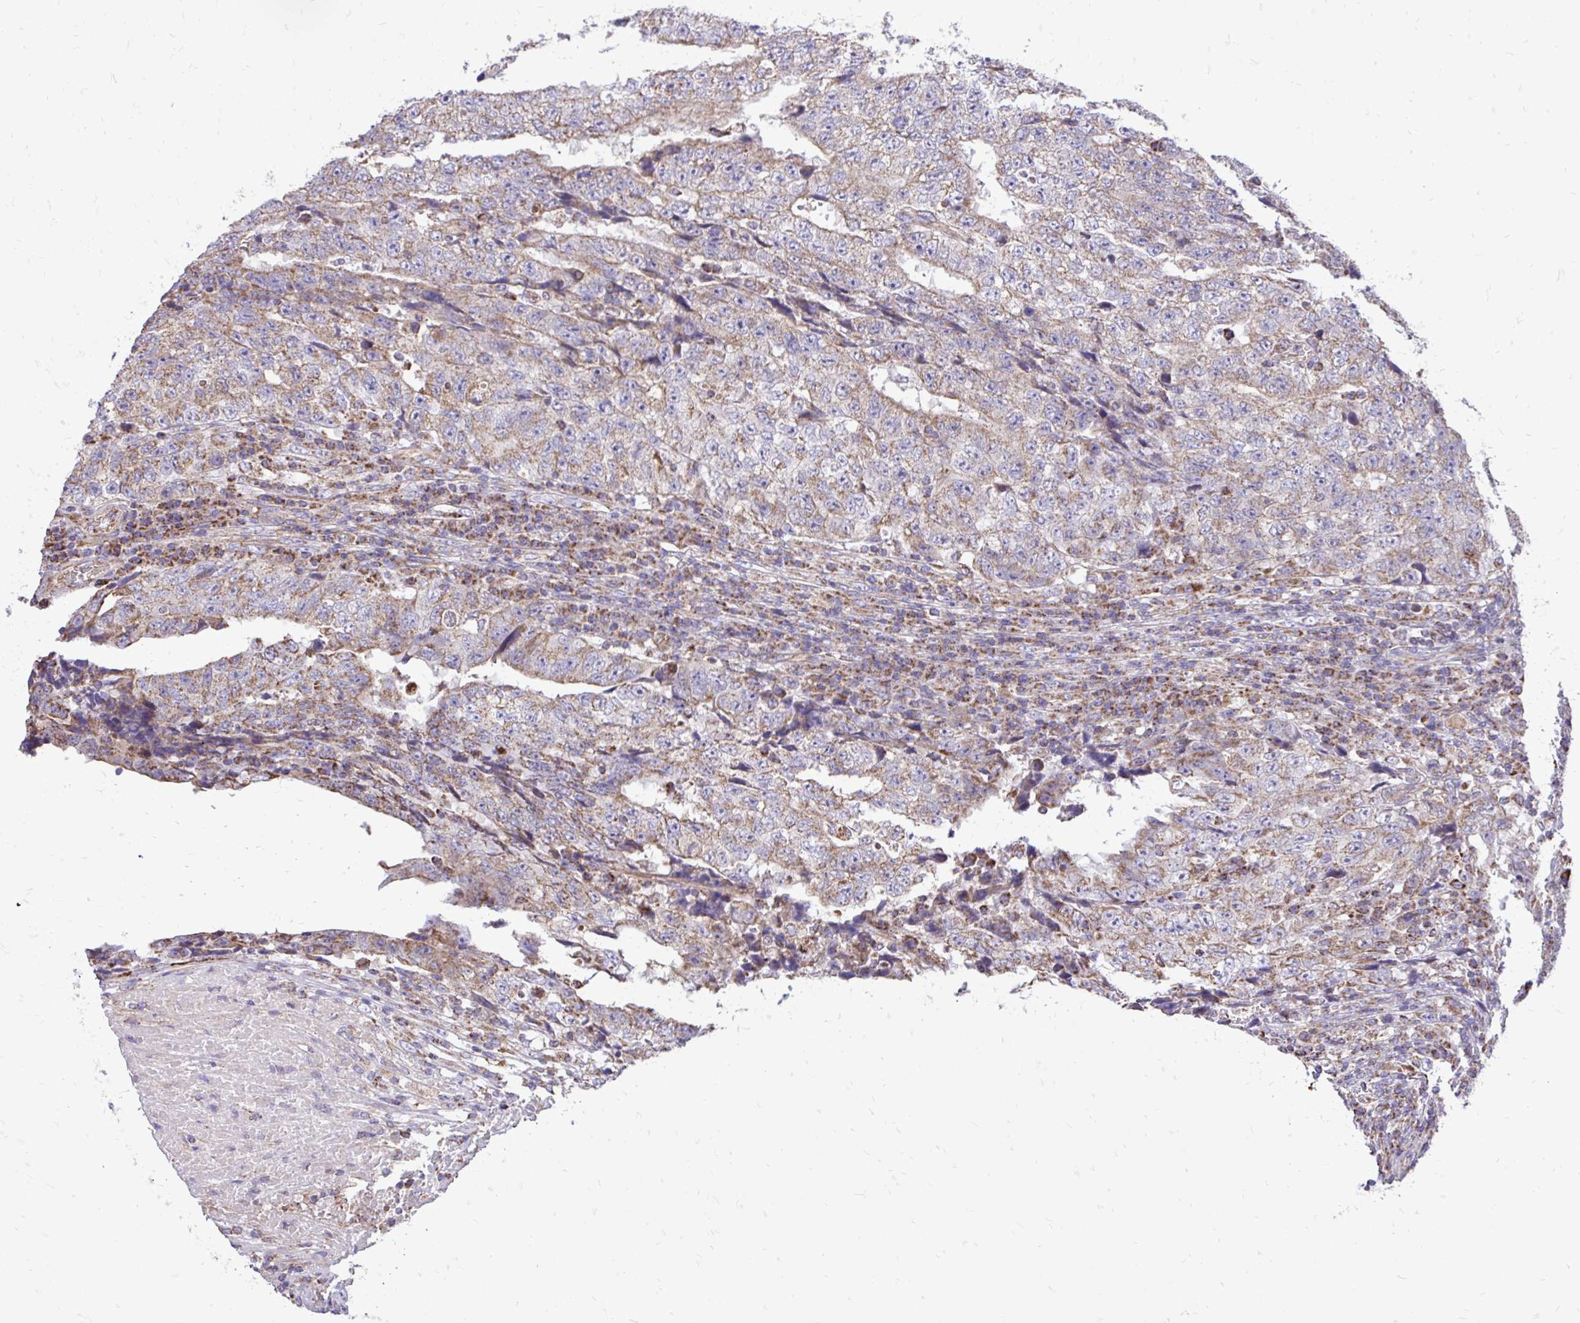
{"staining": {"intensity": "moderate", "quantity": ">75%", "location": "cytoplasmic/membranous"}, "tissue": "testis cancer", "cell_type": "Tumor cells", "image_type": "cancer", "snomed": [{"axis": "morphology", "description": "Necrosis, NOS"}, {"axis": "morphology", "description": "Carcinoma, Embryonal, NOS"}, {"axis": "topography", "description": "Testis"}], "caption": "High-power microscopy captured an immunohistochemistry photomicrograph of testis cancer (embryonal carcinoma), revealing moderate cytoplasmic/membranous staining in about >75% of tumor cells. (DAB (3,3'-diaminobenzidine) IHC with brightfield microscopy, high magnification).", "gene": "UBE2C", "patient": {"sex": "male", "age": 19}}